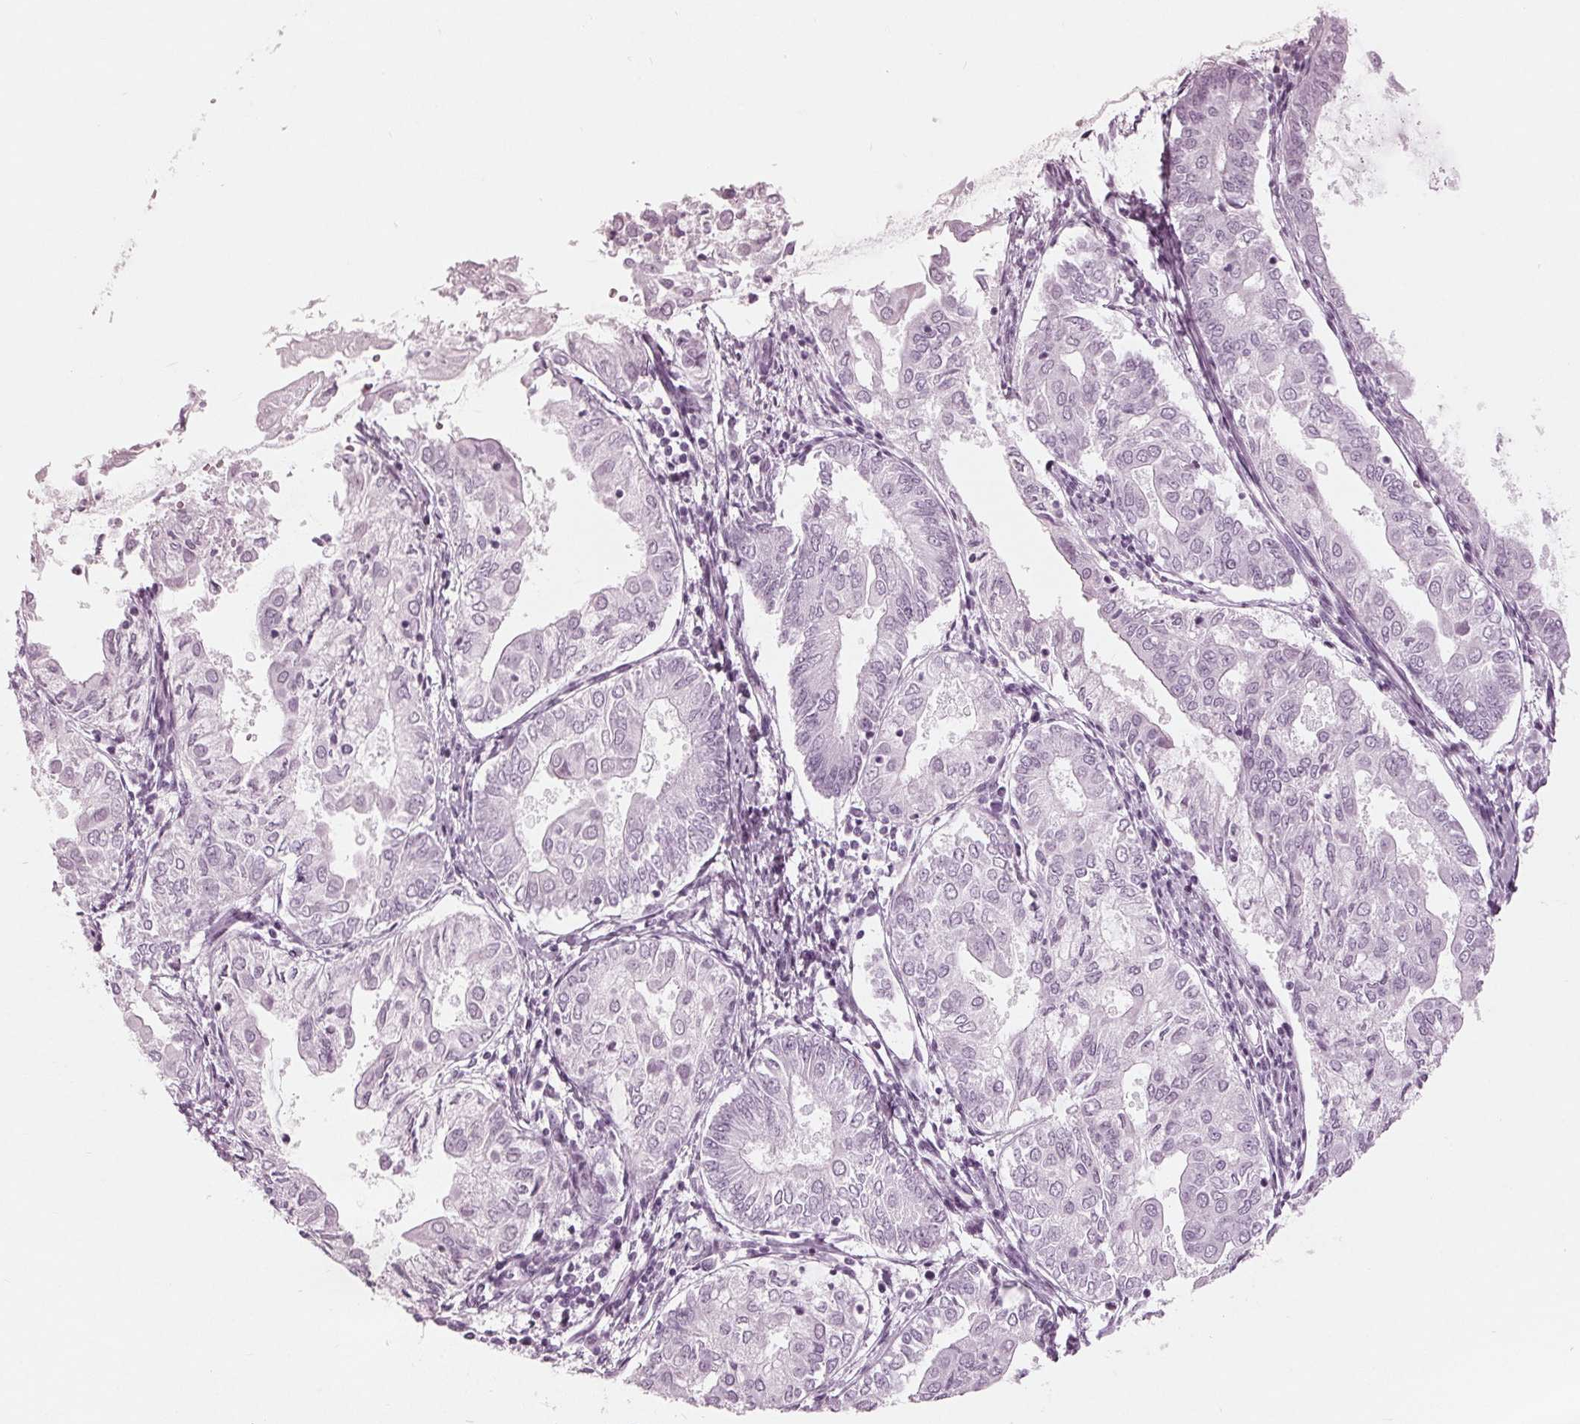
{"staining": {"intensity": "negative", "quantity": "none", "location": "none"}, "tissue": "endometrial cancer", "cell_type": "Tumor cells", "image_type": "cancer", "snomed": [{"axis": "morphology", "description": "Adenocarcinoma, NOS"}, {"axis": "topography", "description": "Endometrium"}], "caption": "A histopathology image of endometrial adenocarcinoma stained for a protein demonstrates no brown staining in tumor cells.", "gene": "KRT28", "patient": {"sex": "female", "age": 68}}